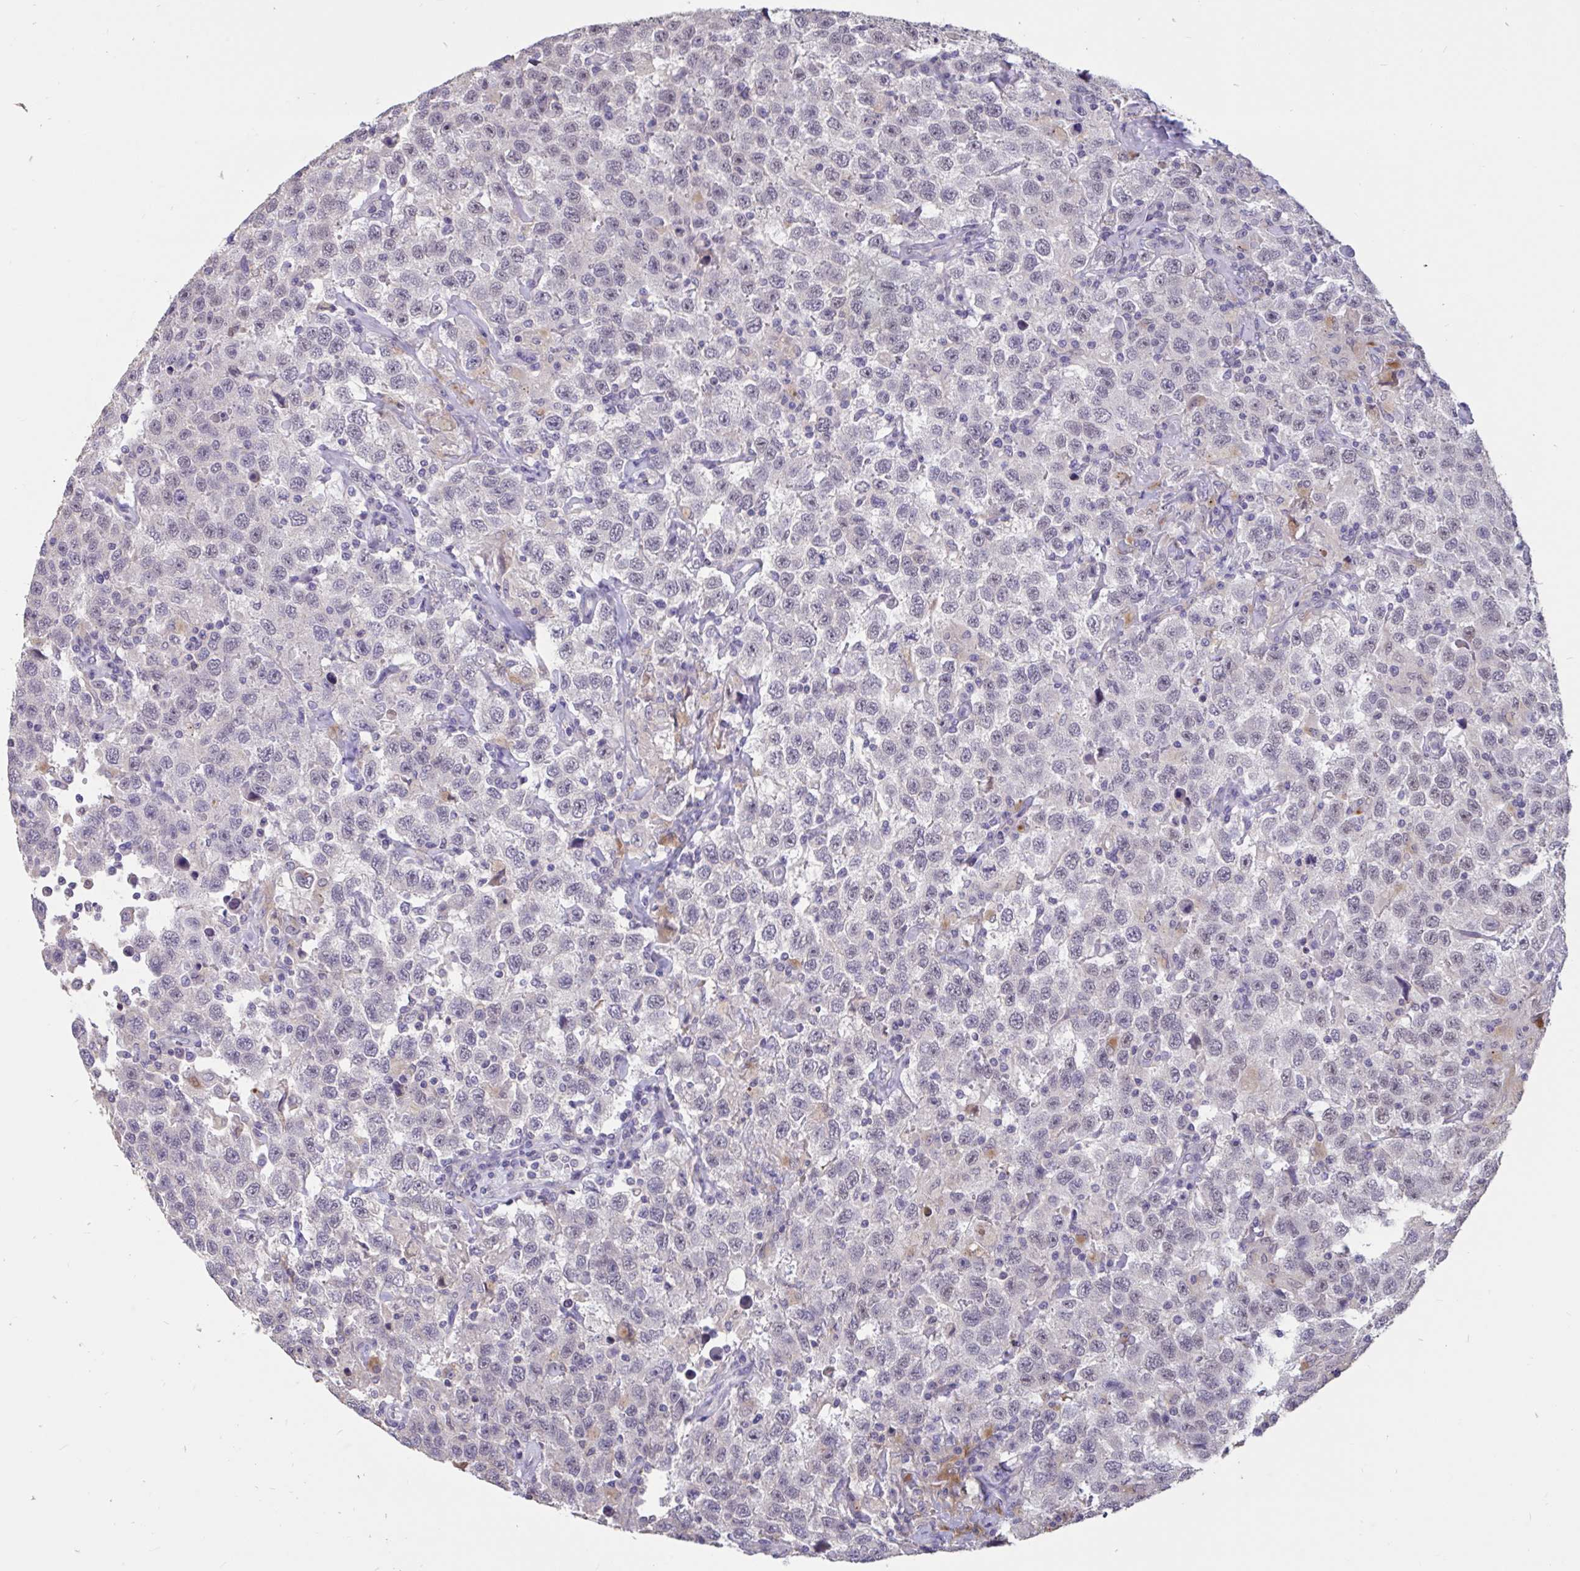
{"staining": {"intensity": "negative", "quantity": "none", "location": "none"}, "tissue": "testis cancer", "cell_type": "Tumor cells", "image_type": "cancer", "snomed": [{"axis": "morphology", "description": "Seminoma, NOS"}, {"axis": "topography", "description": "Testis"}], "caption": "IHC photomicrograph of human testis cancer (seminoma) stained for a protein (brown), which shows no staining in tumor cells.", "gene": "DDX39A", "patient": {"sex": "male", "age": 41}}